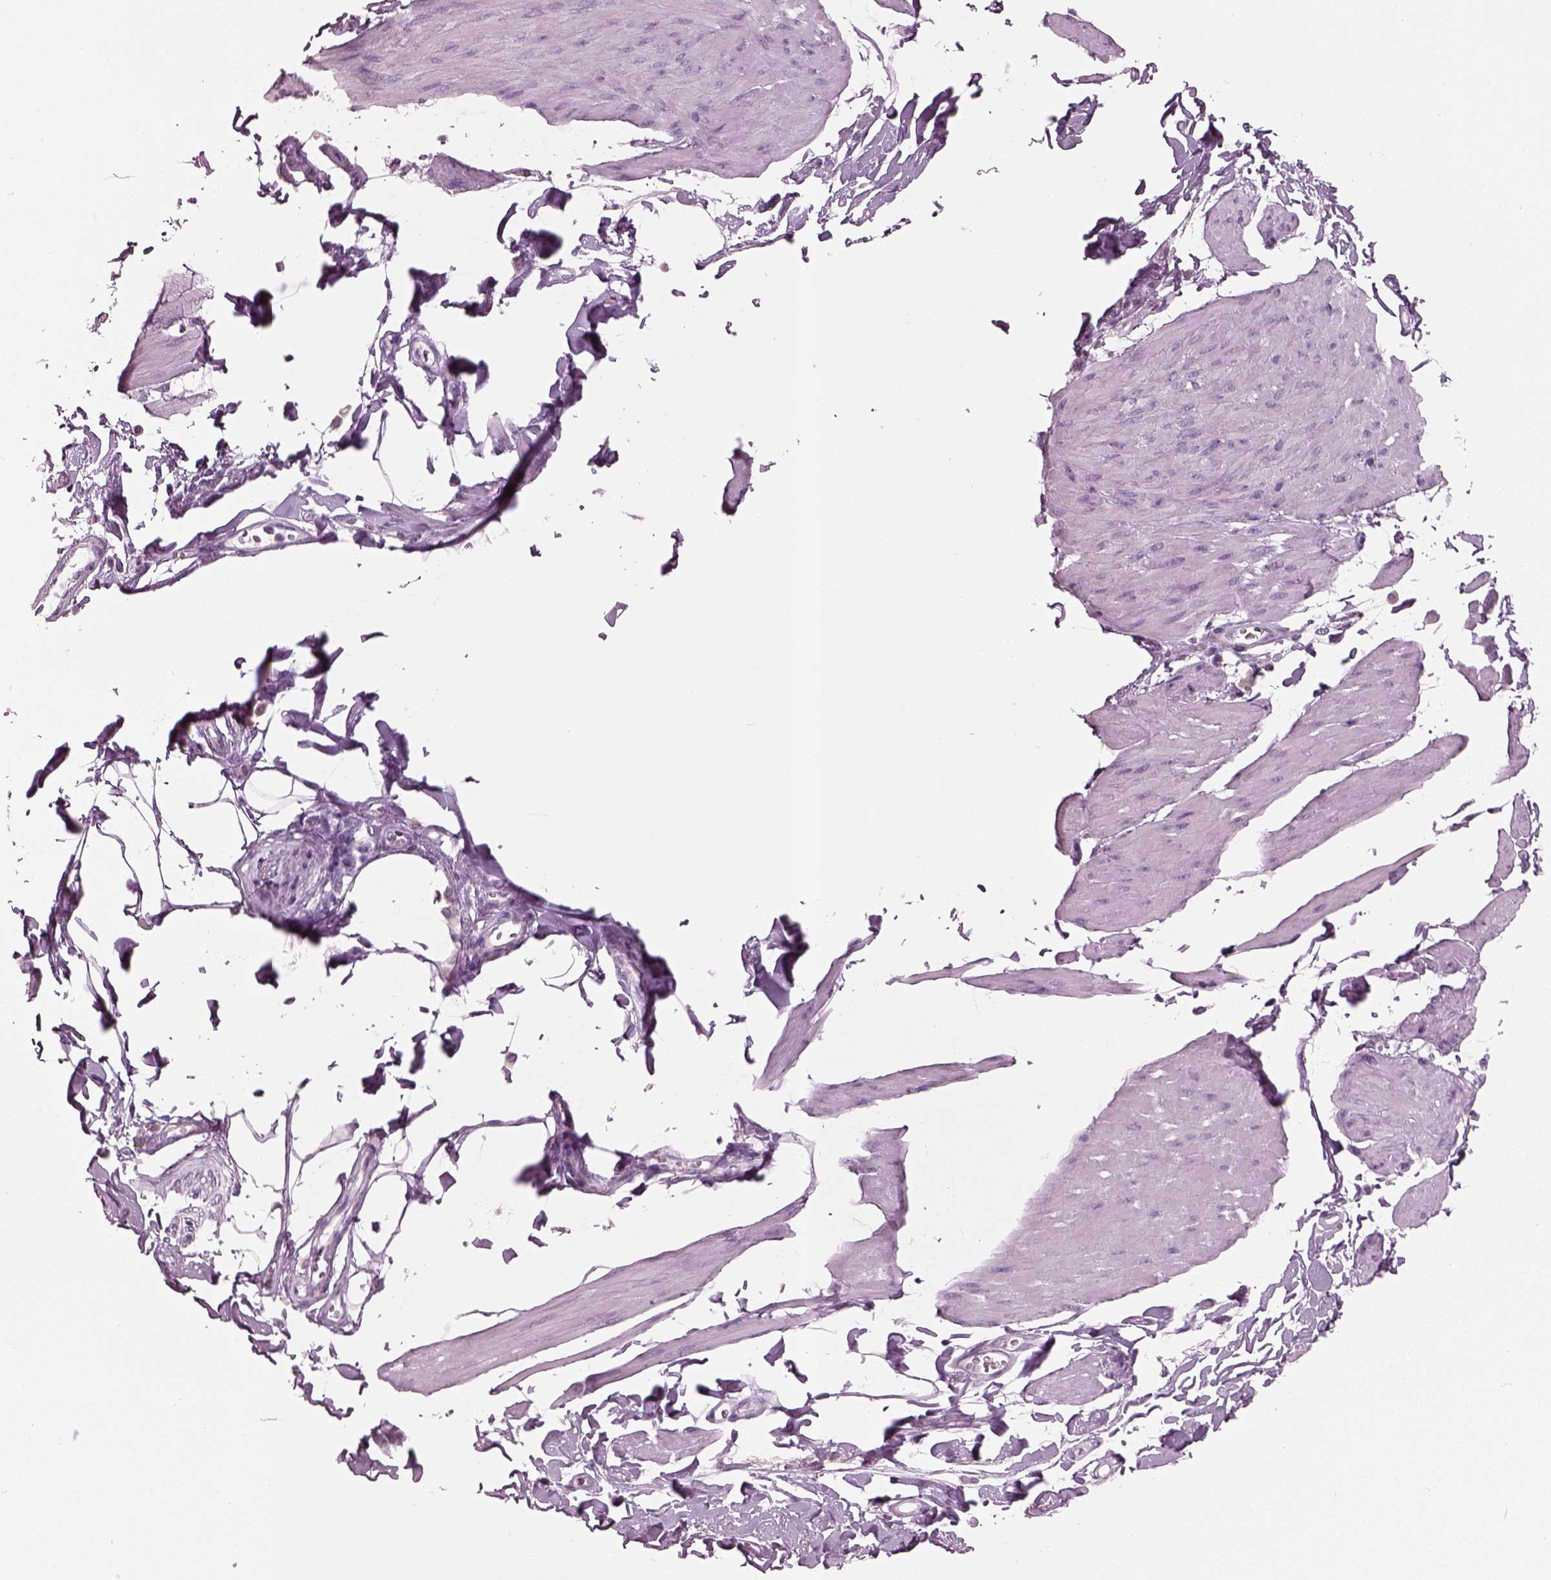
{"staining": {"intensity": "negative", "quantity": "none", "location": "none"}, "tissue": "smooth muscle", "cell_type": "Smooth muscle cells", "image_type": "normal", "snomed": [{"axis": "morphology", "description": "Normal tissue, NOS"}, {"axis": "topography", "description": "Adipose tissue"}, {"axis": "topography", "description": "Smooth muscle"}, {"axis": "topography", "description": "Peripheral nerve tissue"}], "caption": "The image demonstrates no staining of smooth muscle cells in normal smooth muscle. (DAB IHC visualized using brightfield microscopy, high magnification).", "gene": "SLC27A2", "patient": {"sex": "male", "age": 83}}